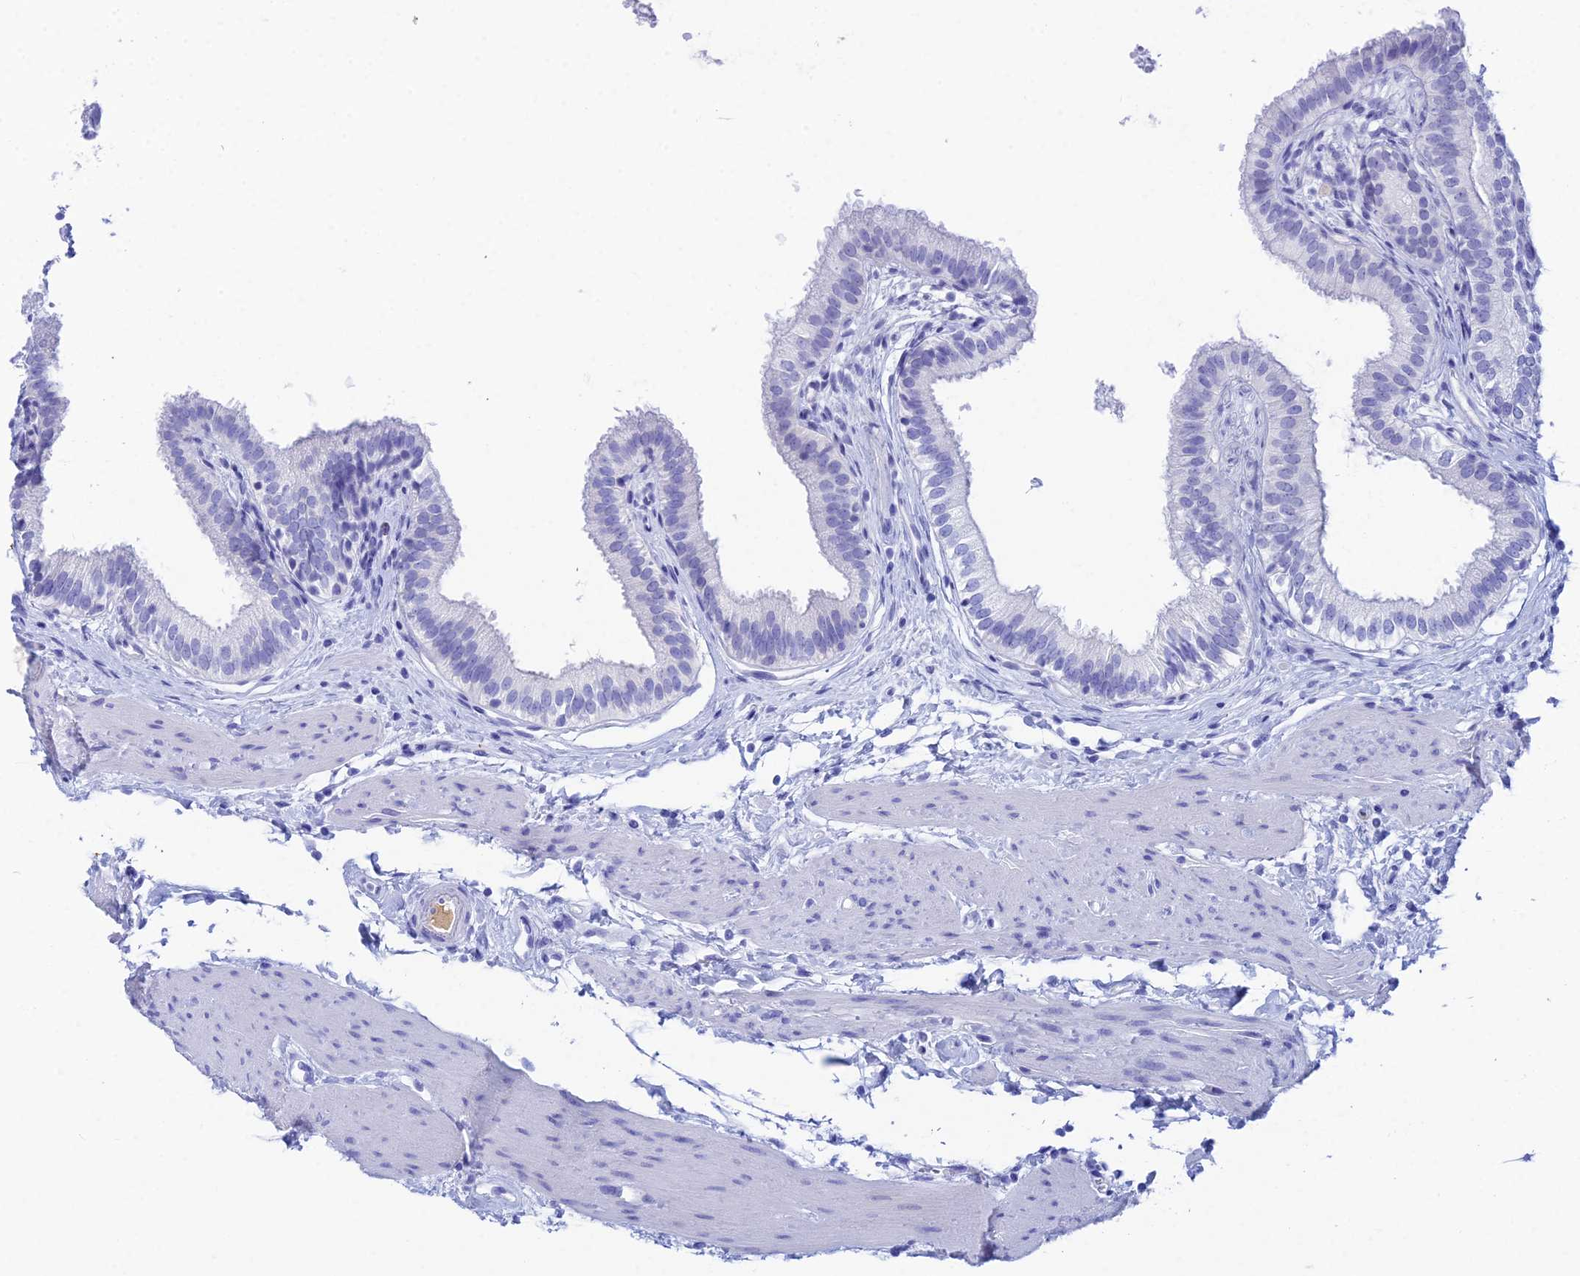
{"staining": {"intensity": "negative", "quantity": "none", "location": "none"}, "tissue": "gallbladder", "cell_type": "Glandular cells", "image_type": "normal", "snomed": [{"axis": "morphology", "description": "Normal tissue, NOS"}, {"axis": "topography", "description": "Gallbladder"}], "caption": "A histopathology image of gallbladder stained for a protein exhibits no brown staining in glandular cells. The staining is performed using DAB (3,3'-diaminobenzidine) brown chromogen with nuclei counter-stained in using hematoxylin.", "gene": "REG1A", "patient": {"sex": "female", "age": 54}}